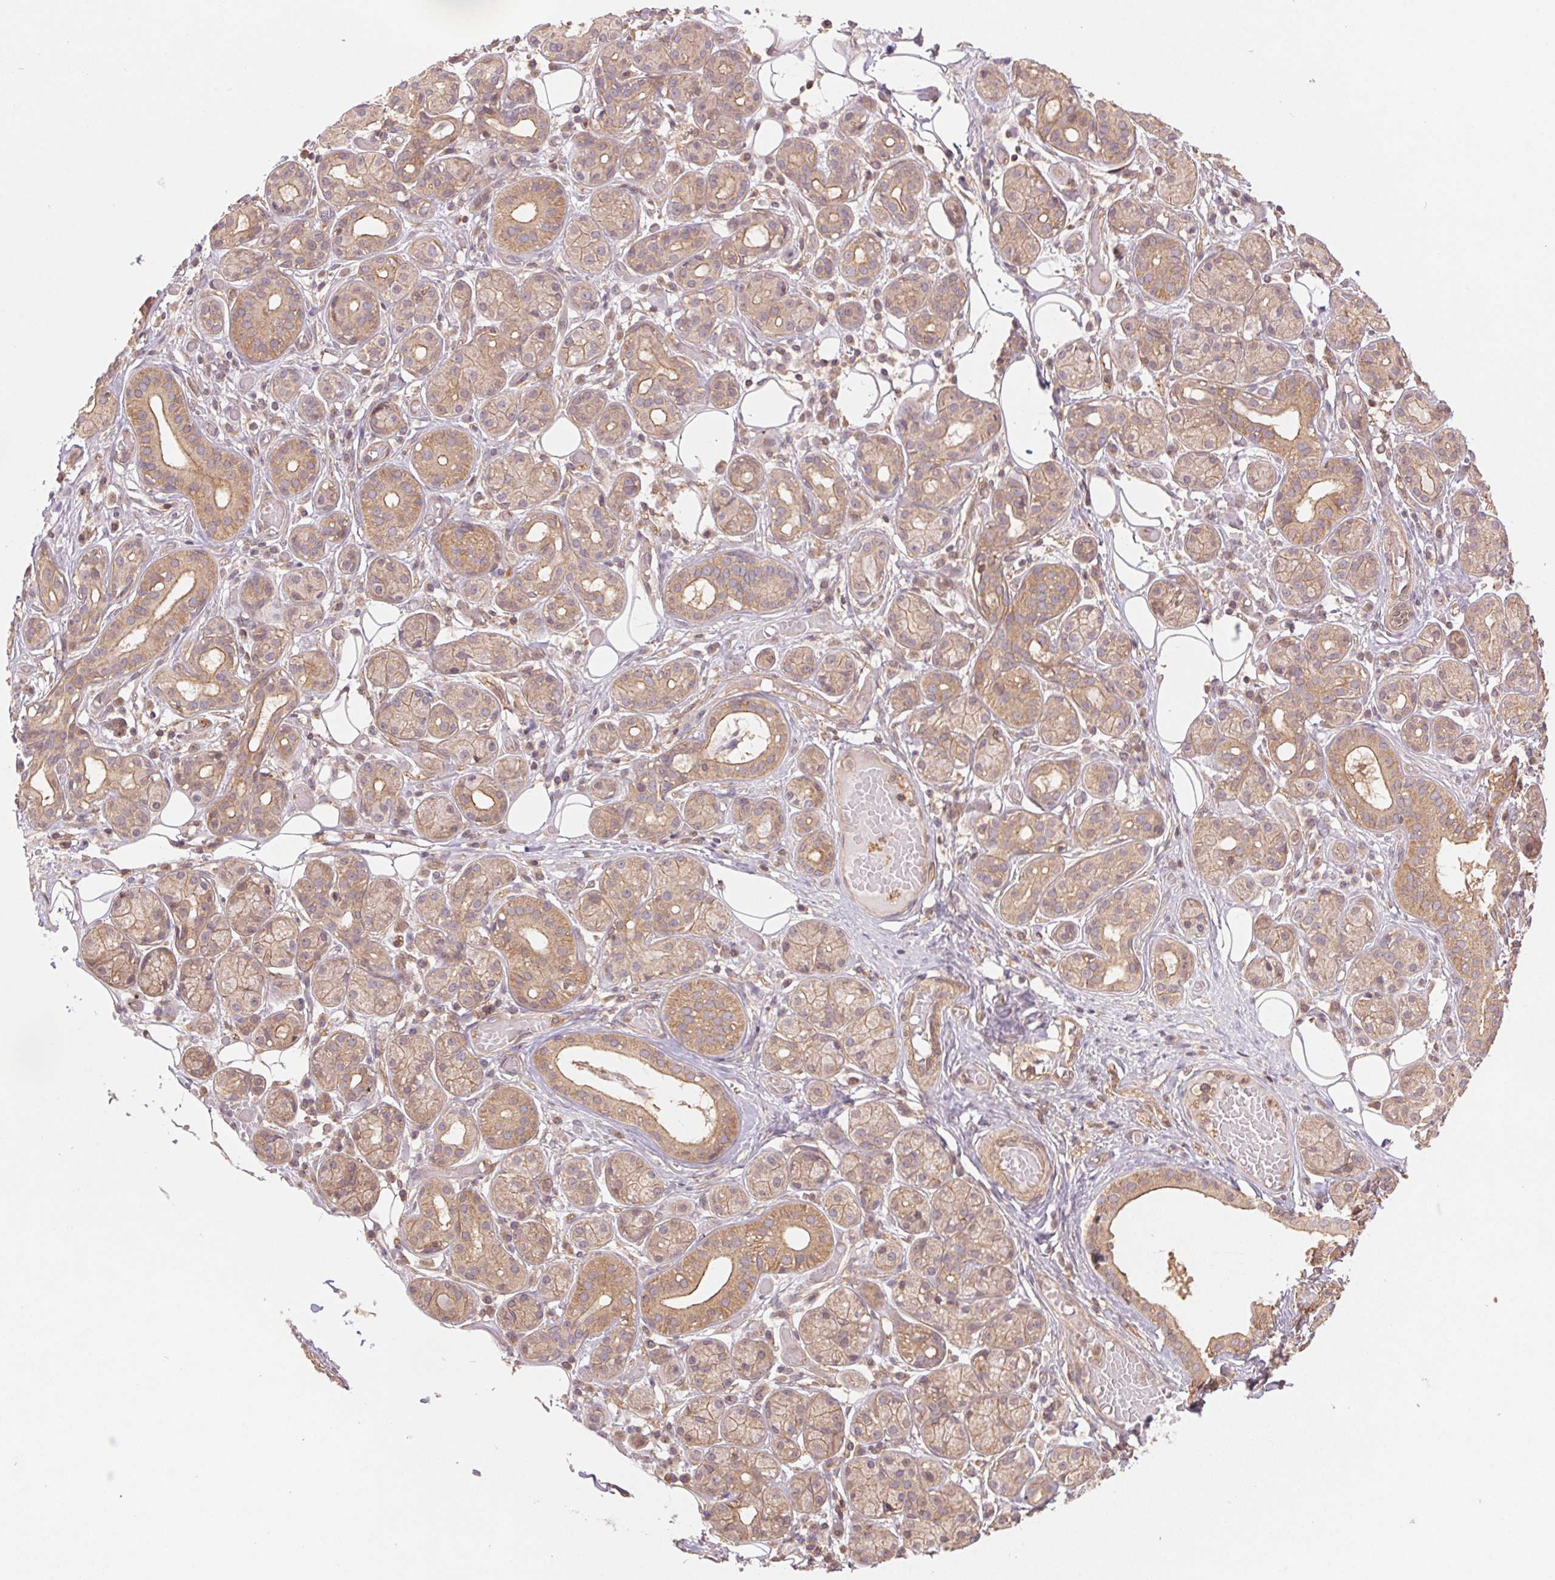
{"staining": {"intensity": "moderate", "quantity": ">75%", "location": "cytoplasmic/membranous"}, "tissue": "salivary gland", "cell_type": "Glandular cells", "image_type": "normal", "snomed": [{"axis": "morphology", "description": "Normal tissue, NOS"}, {"axis": "topography", "description": "Salivary gland"}, {"axis": "topography", "description": "Peripheral nerve tissue"}], "caption": "Glandular cells exhibit medium levels of moderate cytoplasmic/membranous positivity in approximately >75% of cells in benign human salivary gland.", "gene": "TUBA1A", "patient": {"sex": "male", "age": 71}}